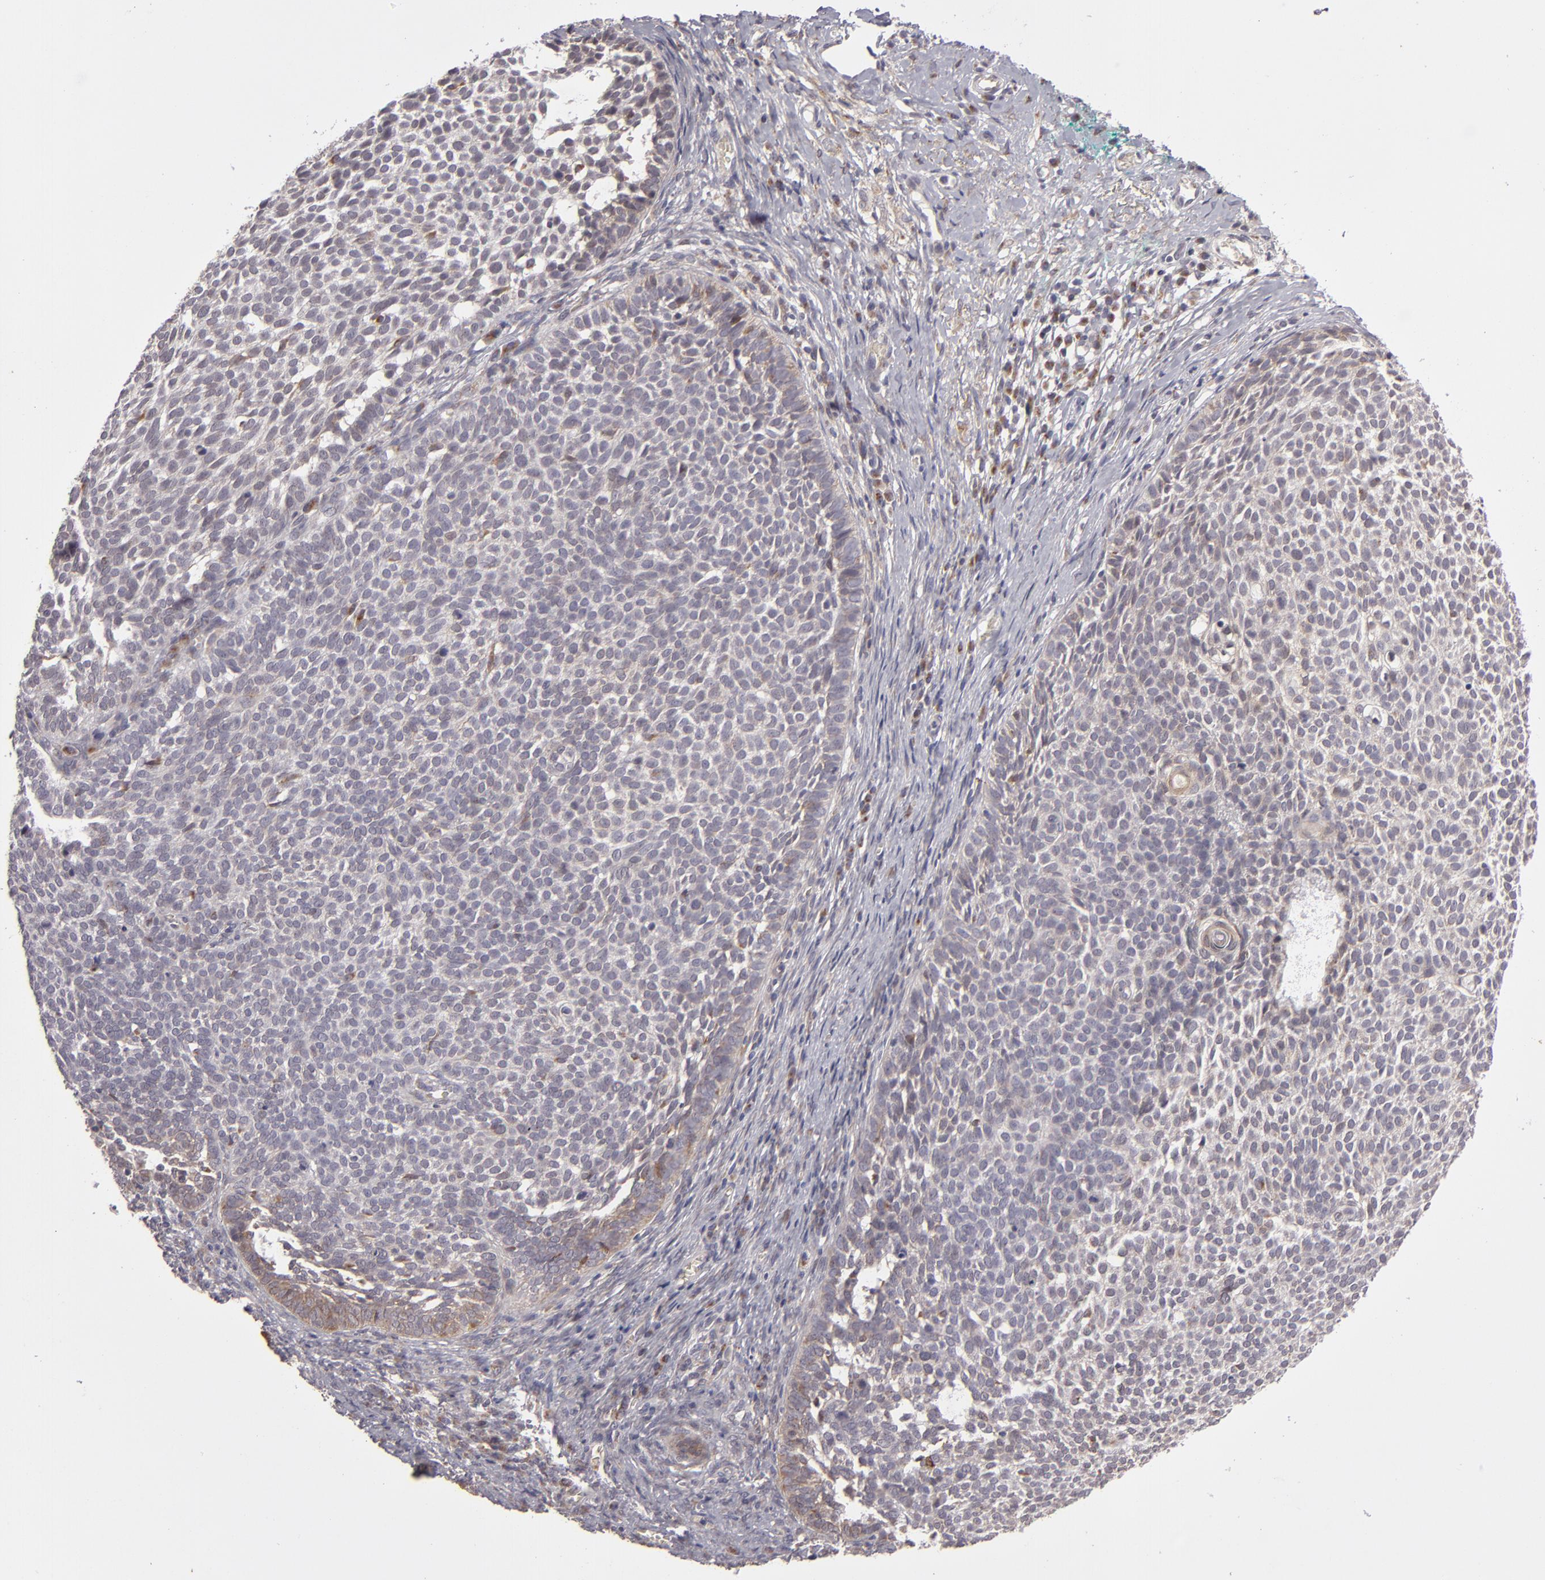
{"staining": {"intensity": "negative", "quantity": "none", "location": "none"}, "tissue": "skin cancer", "cell_type": "Tumor cells", "image_type": "cancer", "snomed": [{"axis": "morphology", "description": "Basal cell carcinoma"}, {"axis": "topography", "description": "Skin"}], "caption": "The histopathology image reveals no staining of tumor cells in basal cell carcinoma (skin).", "gene": "SH2D4A", "patient": {"sex": "male", "age": 63}}